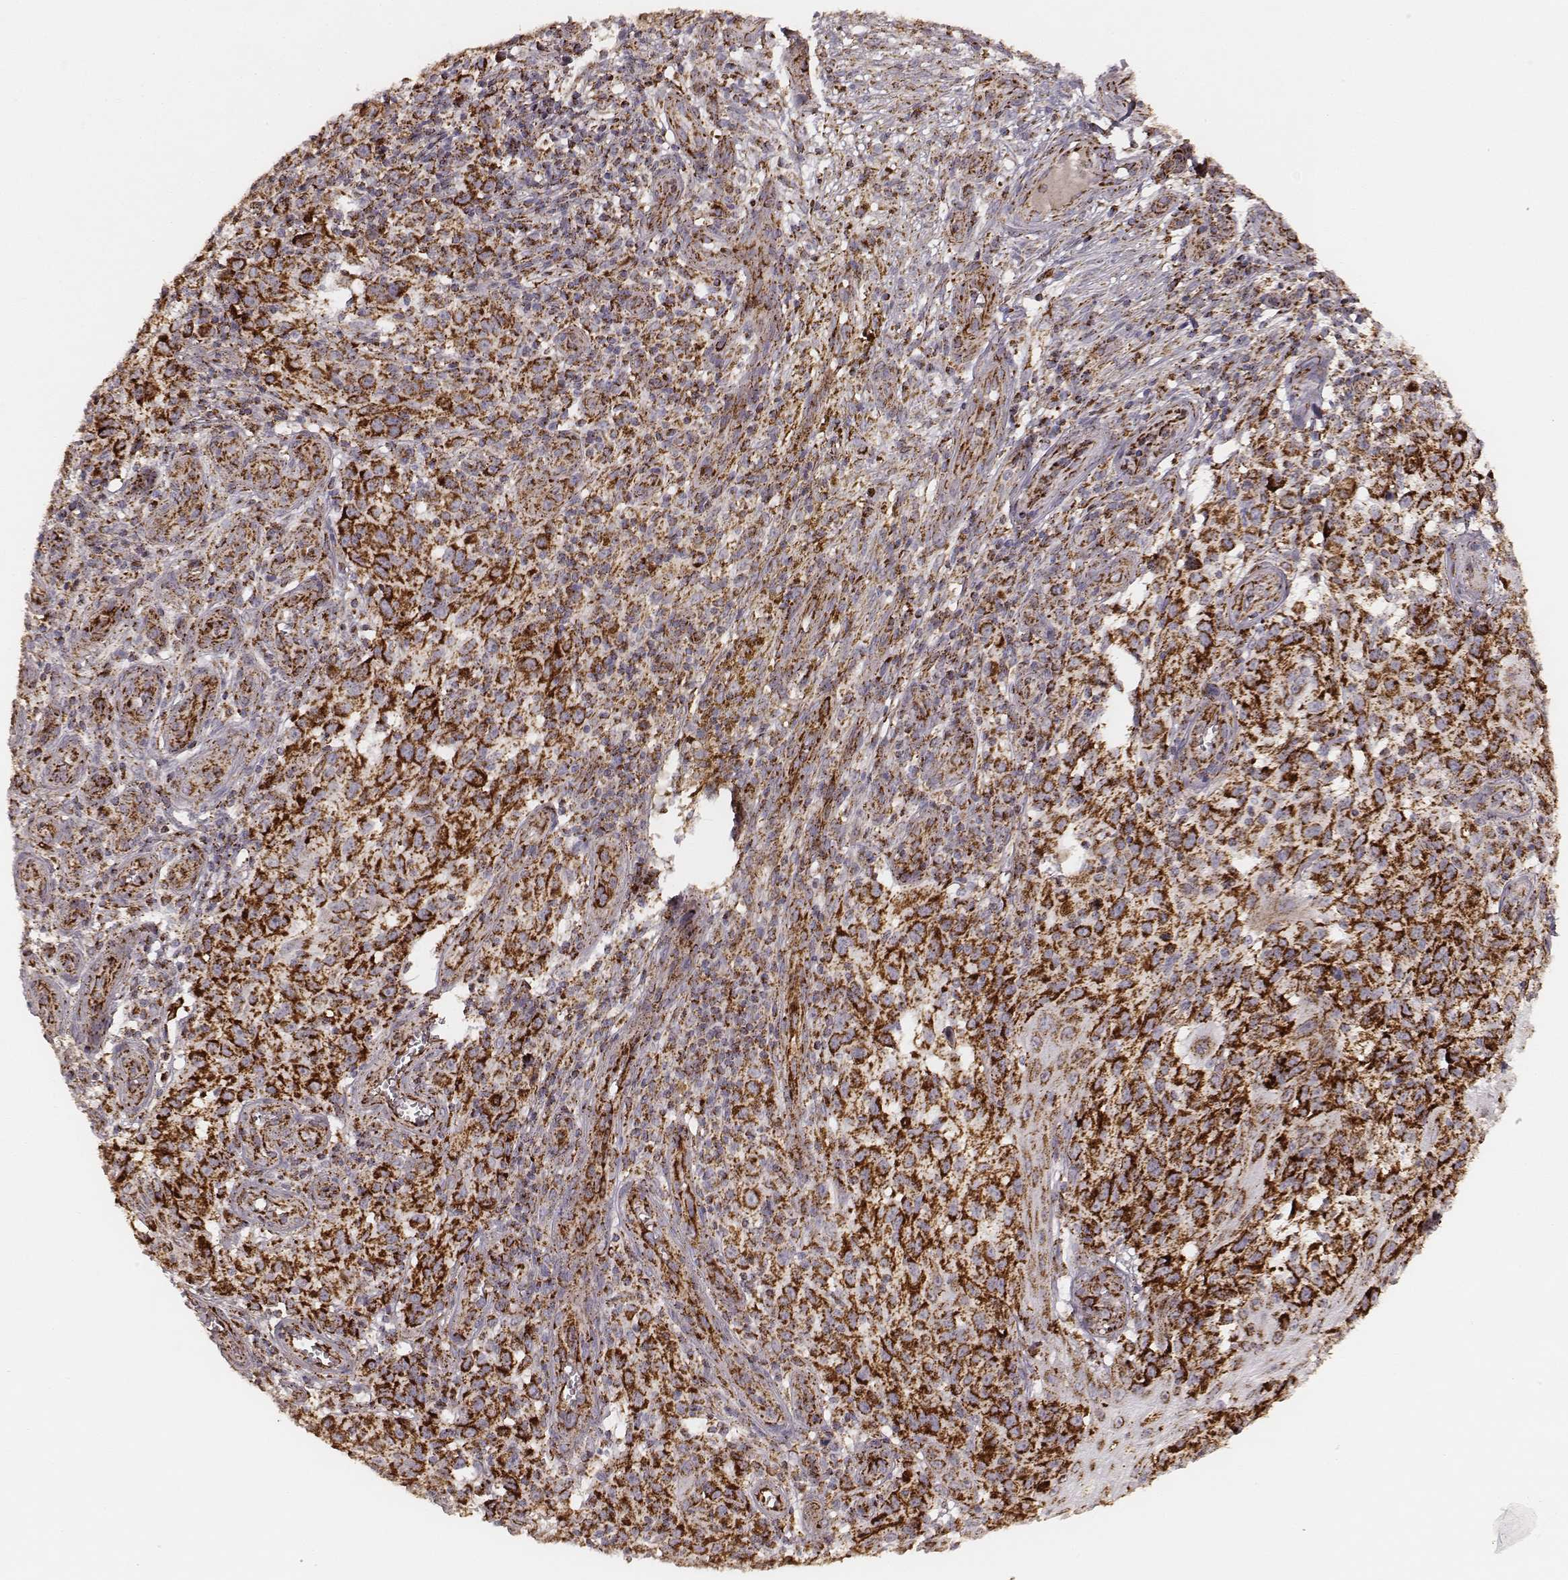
{"staining": {"intensity": "strong", "quantity": ">75%", "location": "cytoplasmic/membranous"}, "tissue": "melanoma", "cell_type": "Tumor cells", "image_type": "cancer", "snomed": [{"axis": "morphology", "description": "Malignant melanoma, NOS"}, {"axis": "topography", "description": "Skin"}], "caption": "Immunohistochemical staining of human malignant melanoma demonstrates high levels of strong cytoplasmic/membranous protein positivity in about >75% of tumor cells.", "gene": "CS", "patient": {"sex": "female", "age": 53}}